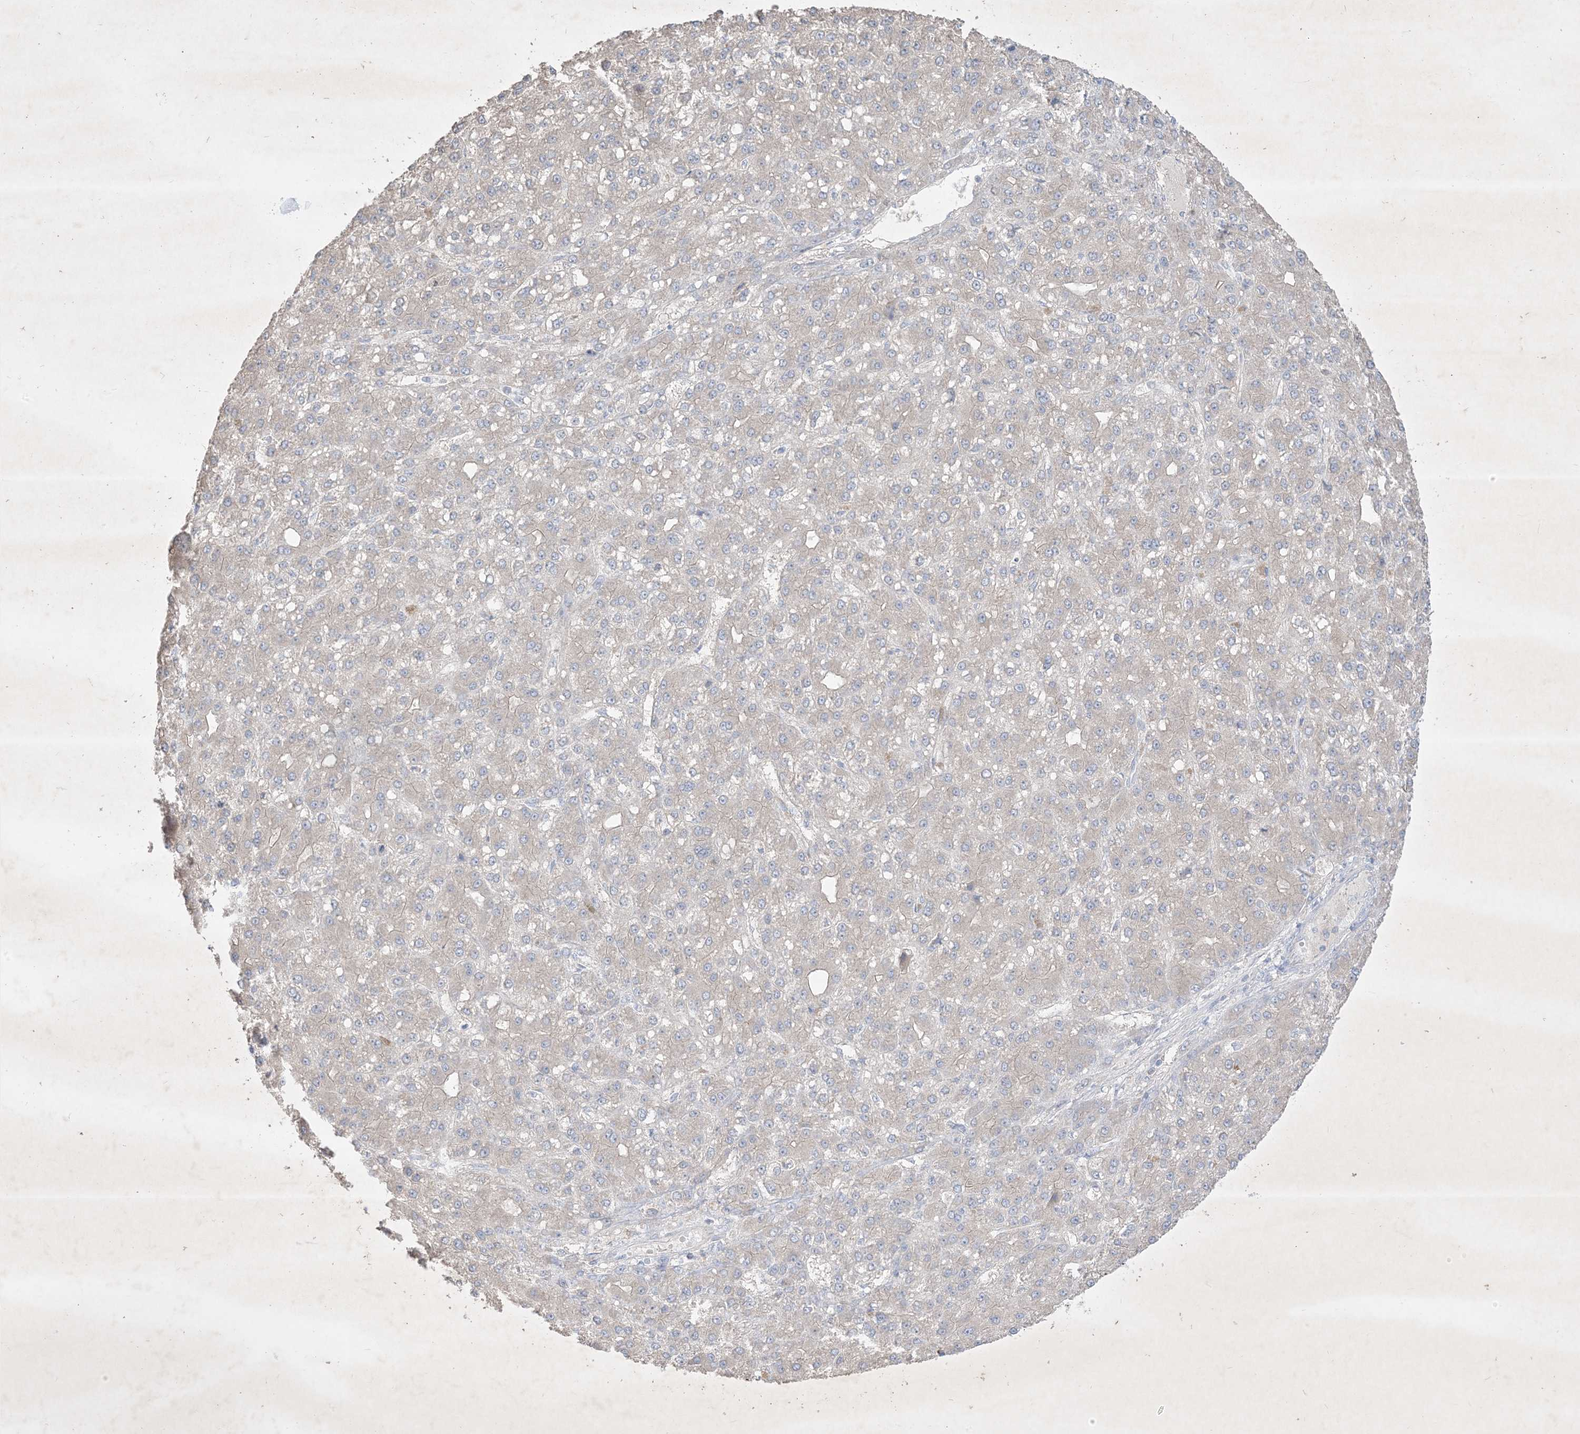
{"staining": {"intensity": "negative", "quantity": "none", "location": "none"}, "tissue": "liver cancer", "cell_type": "Tumor cells", "image_type": "cancer", "snomed": [{"axis": "morphology", "description": "Carcinoma, Hepatocellular, NOS"}, {"axis": "topography", "description": "Liver"}], "caption": "IHC image of neoplastic tissue: liver cancer (hepatocellular carcinoma) stained with DAB (3,3'-diaminobenzidine) demonstrates no significant protein staining in tumor cells.", "gene": "PLEKHA3", "patient": {"sex": "male", "age": 67}}